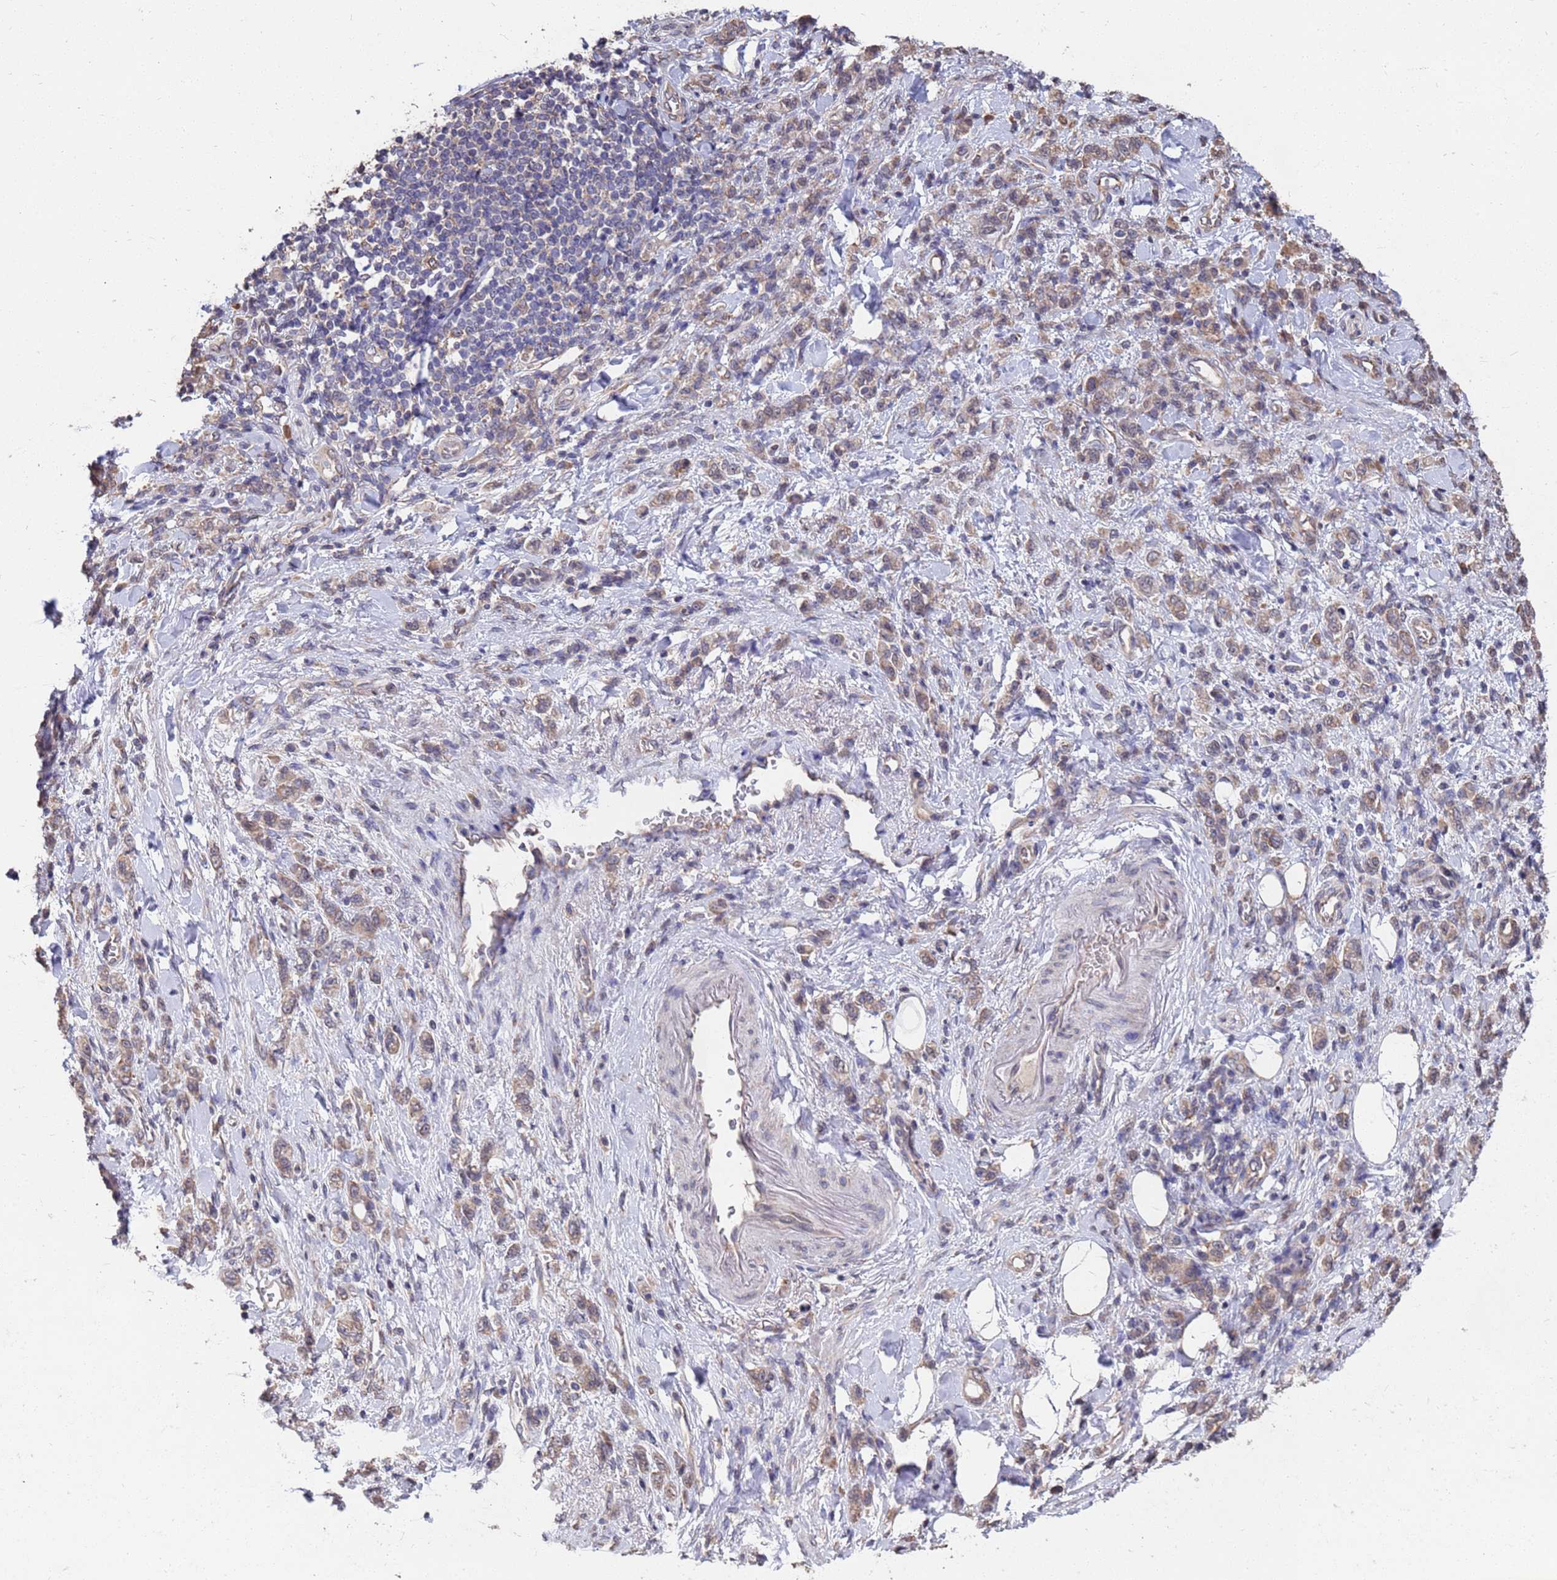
{"staining": {"intensity": "weak", "quantity": ">75%", "location": "cytoplasmic/membranous"}, "tissue": "stomach cancer", "cell_type": "Tumor cells", "image_type": "cancer", "snomed": [{"axis": "morphology", "description": "Adenocarcinoma, NOS"}, {"axis": "topography", "description": "Stomach"}], "caption": "Immunohistochemical staining of human adenocarcinoma (stomach) demonstrates weak cytoplasmic/membranous protein expression in about >75% of tumor cells.", "gene": "CFAP119", "patient": {"sex": "male", "age": 77}}